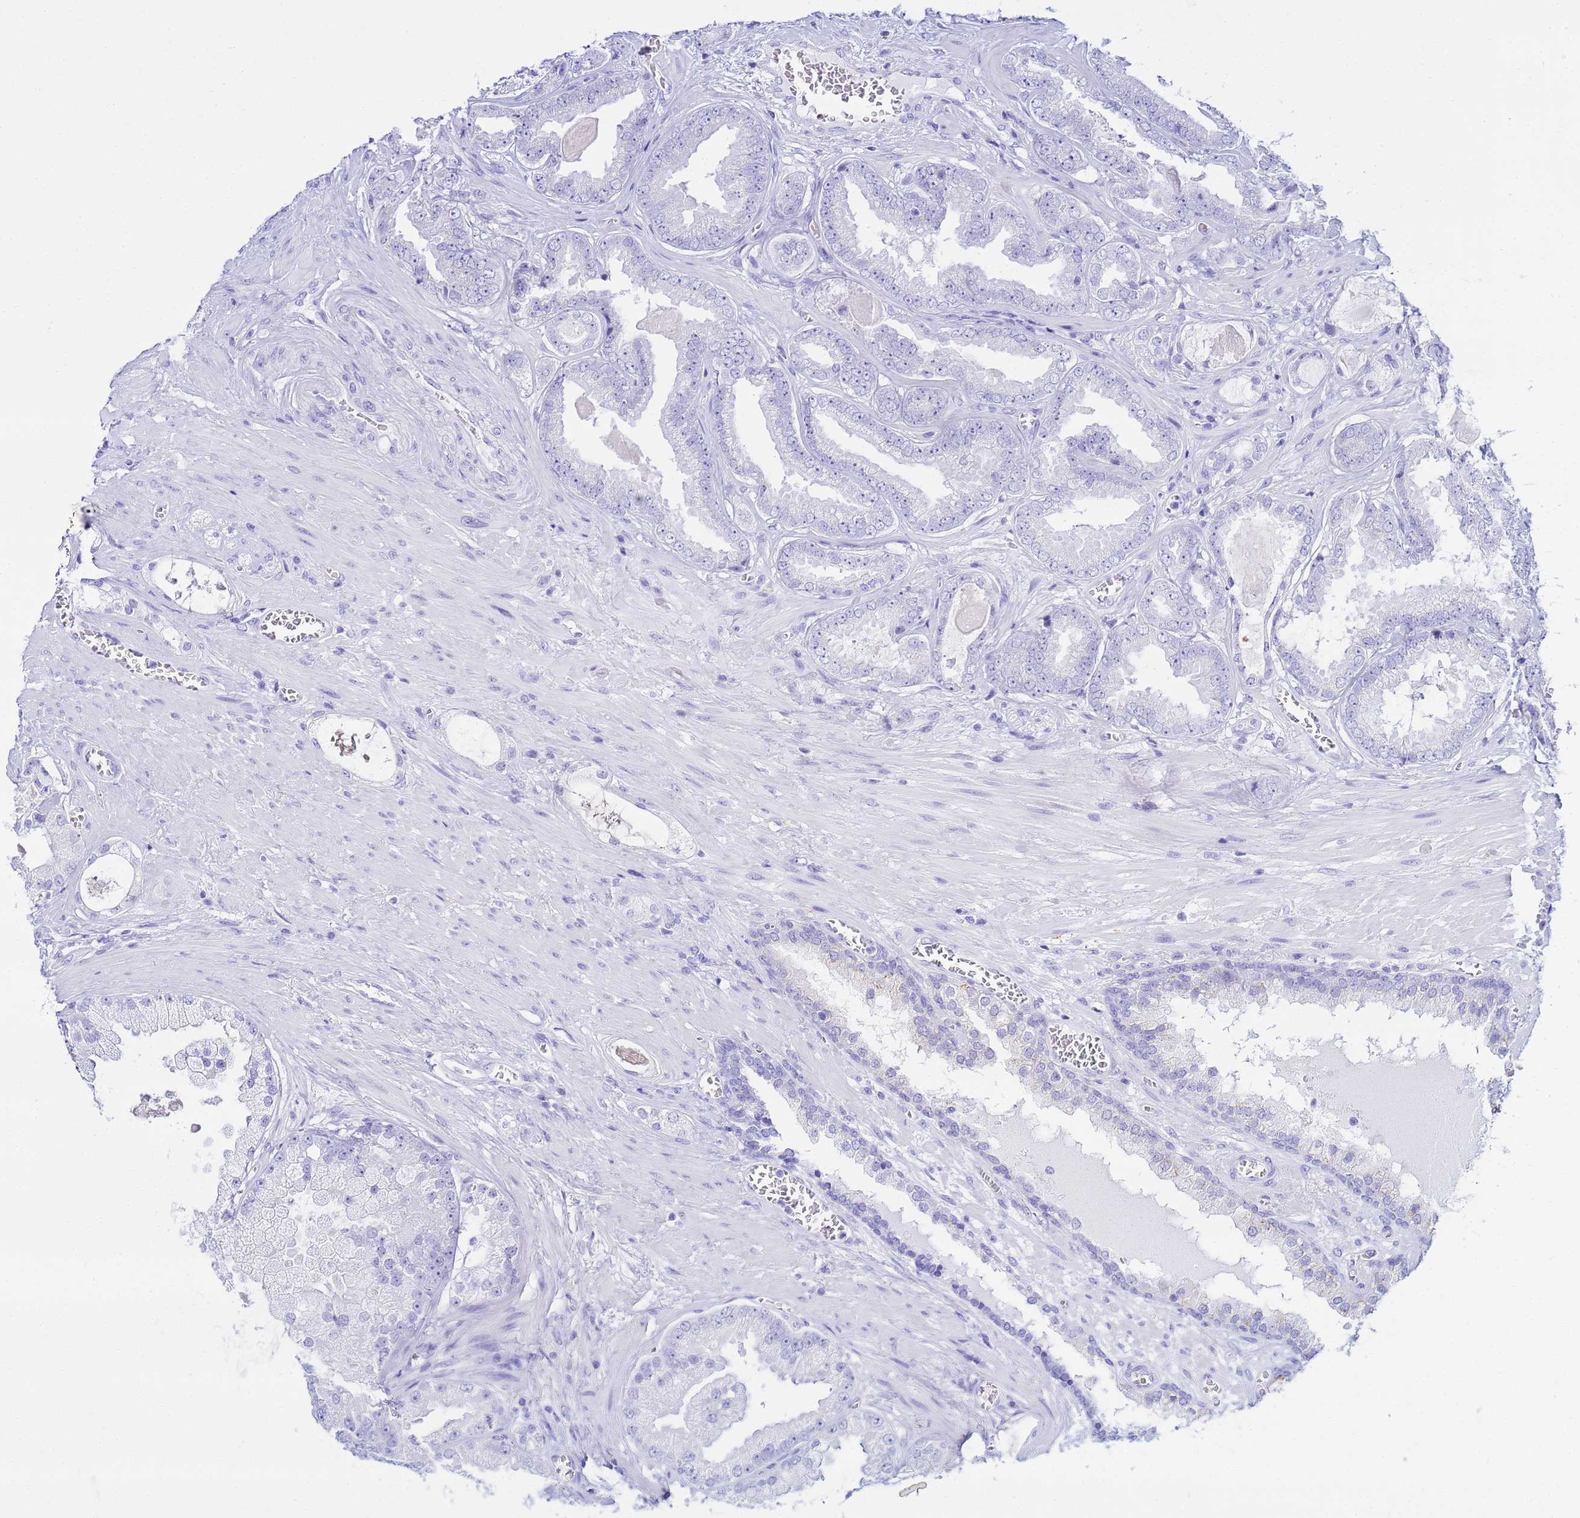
{"staining": {"intensity": "negative", "quantity": "none", "location": "none"}, "tissue": "prostate cancer", "cell_type": "Tumor cells", "image_type": "cancer", "snomed": [{"axis": "morphology", "description": "Adenocarcinoma, Low grade"}, {"axis": "topography", "description": "Prostate"}], "caption": "Prostate cancer stained for a protein using immunohistochemistry (IHC) exhibits no staining tumor cells.", "gene": "AQP12A", "patient": {"sex": "male", "age": 57}}